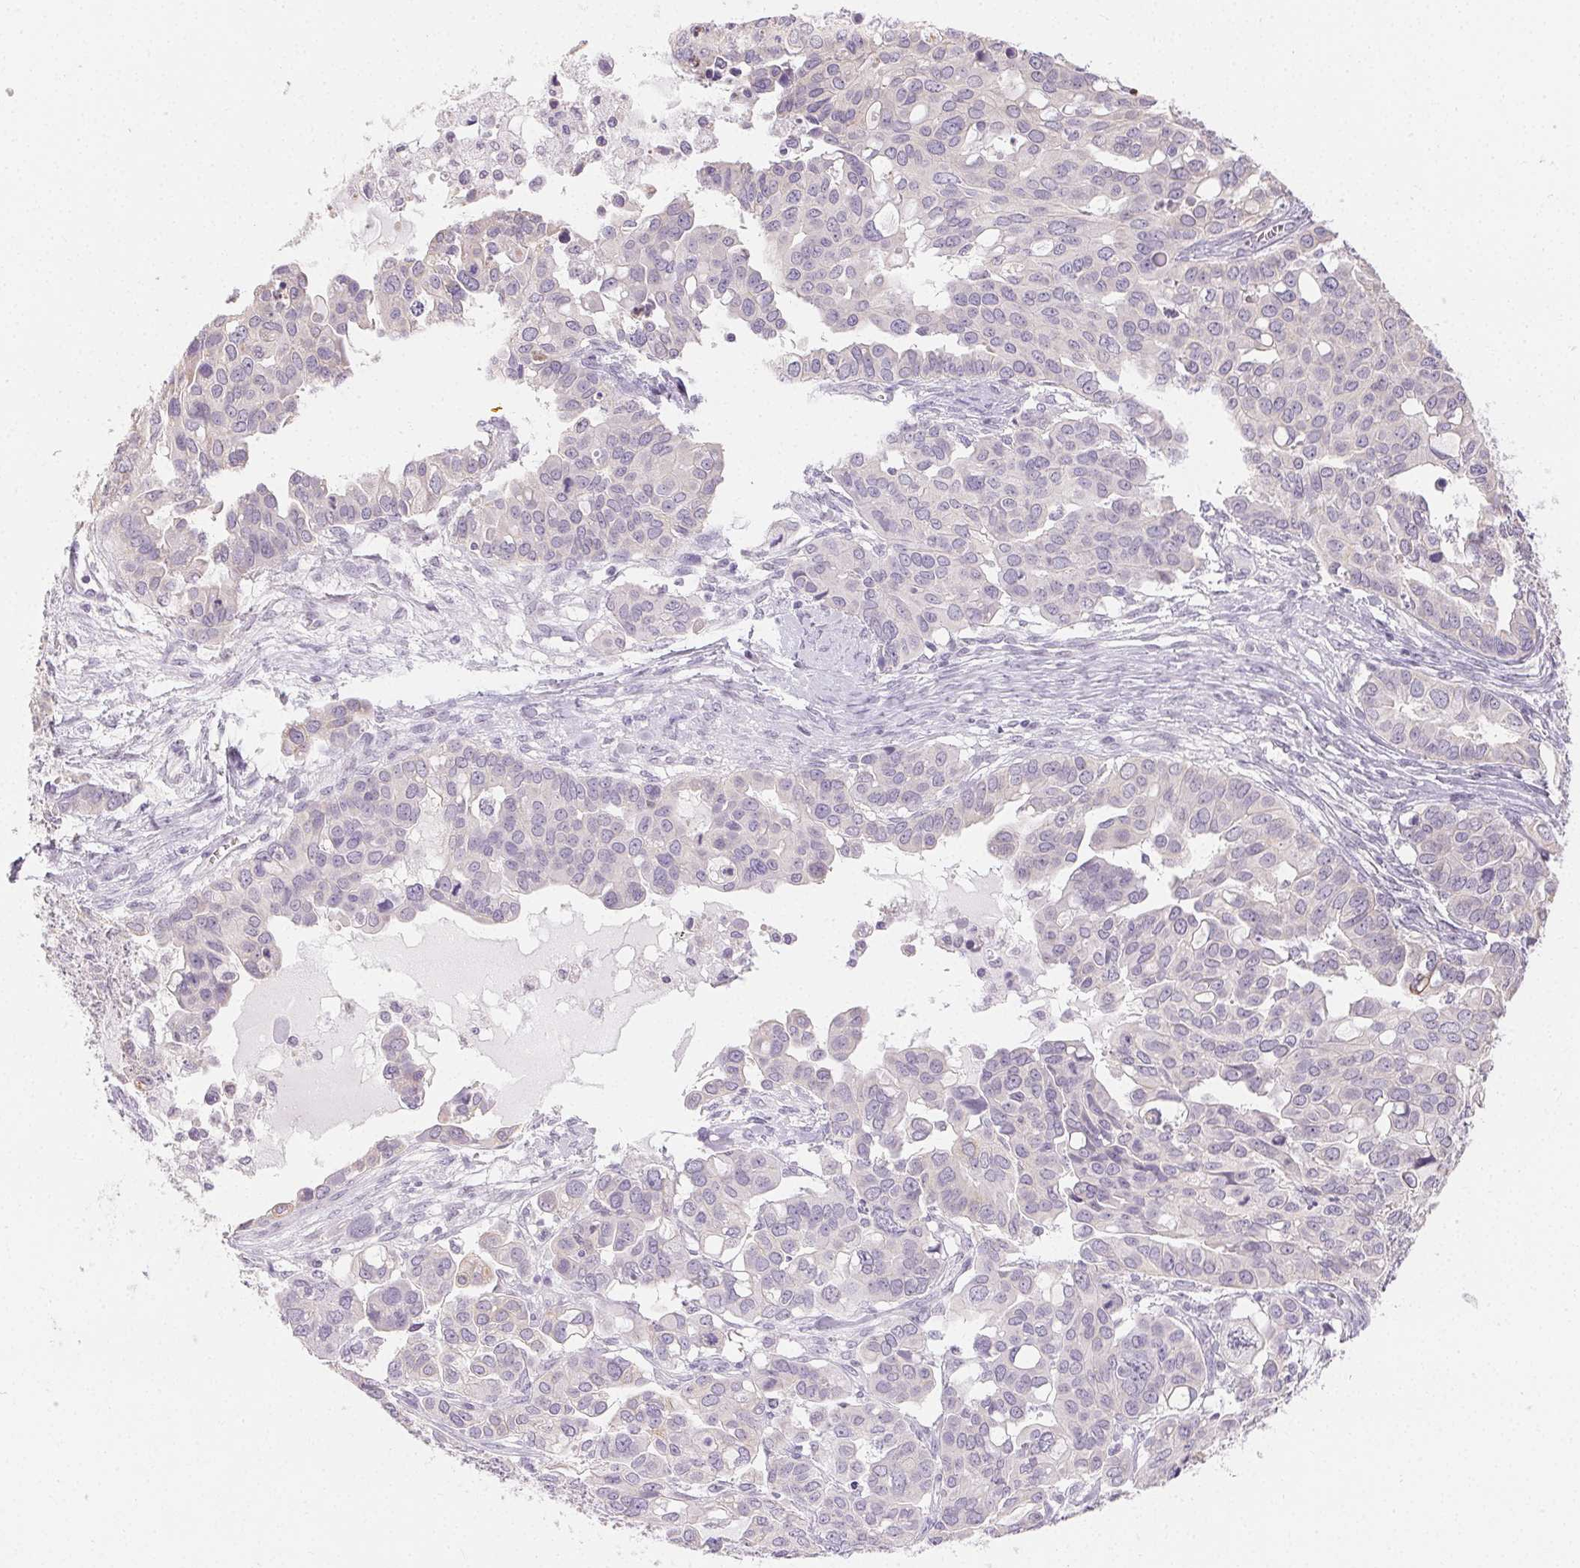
{"staining": {"intensity": "negative", "quantity": "none", "location": "none"}, "tissue": "ovarian cancer", "cell_type": "Tumor cells", "image_type": "cancer", "snomed": [{"axis": "morphology", "description": "Carcinoma, endometroid"}, {"axis": "topography", "description": "Ovary"}], "caption": "Immunohistochemistry histopathology image of ovarian cancer stained for a protein (brown), which reveals no expression in tumor cells.", "gene": "SFTPD", "patient": {"sex": "female", "age": 78}}